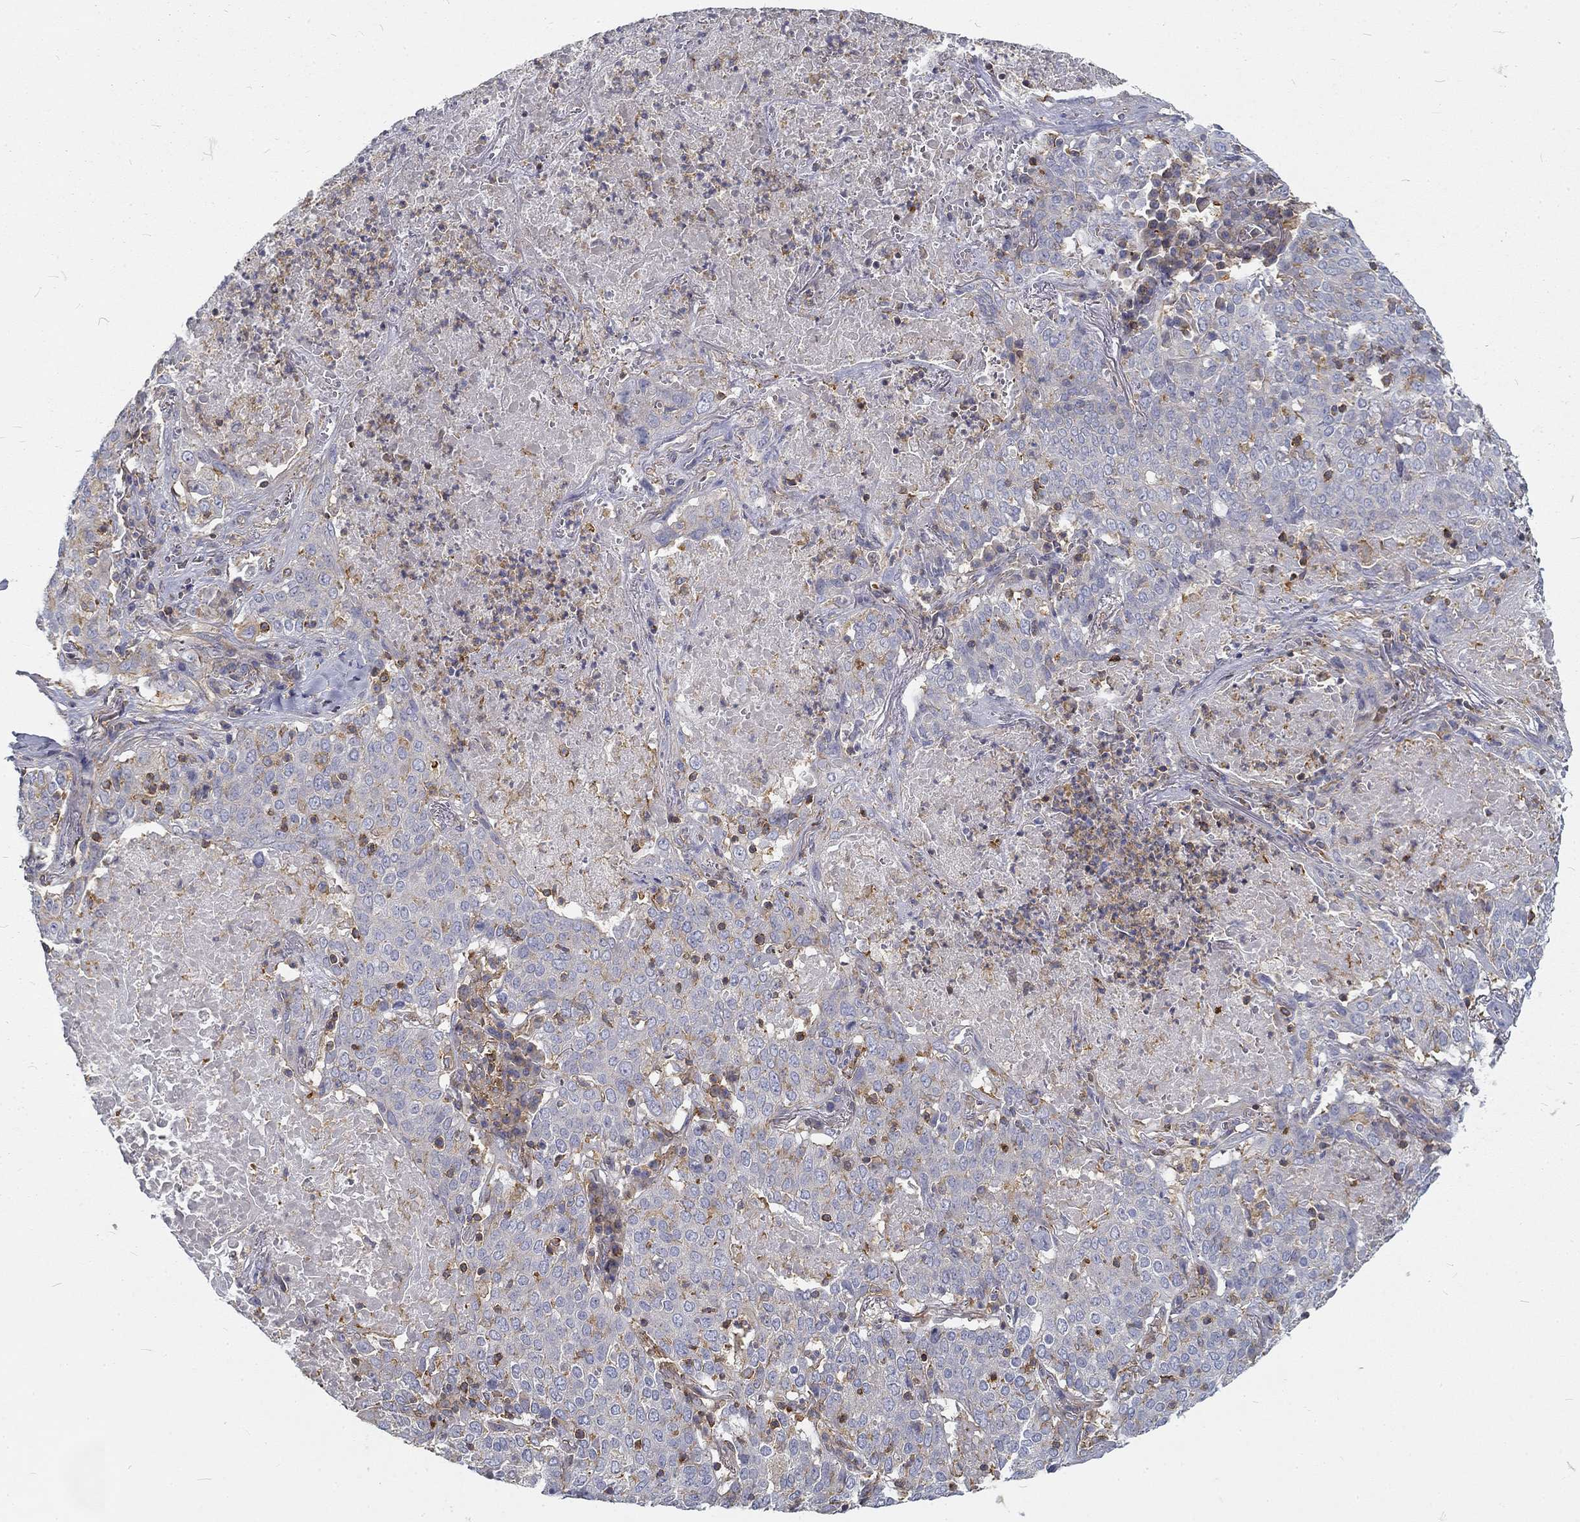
{"staining": {"intensity": "negative", "quantity": "none", "location": "none"}, "tissue": "lung cancer", "cell_type": "Tumor cells", "image_type": "cancer", "snomed": [{"axis": "morphology", "description": "Squamous cell carcinoma, NOS"}, {"axis": "topography", "description": "Lung"}], "caption": "Protein analysis of lung cancer shows no significant positivity in tumor cells.", "gene": "MTMR11", "patient": {"sex": "male", "age": 82}}